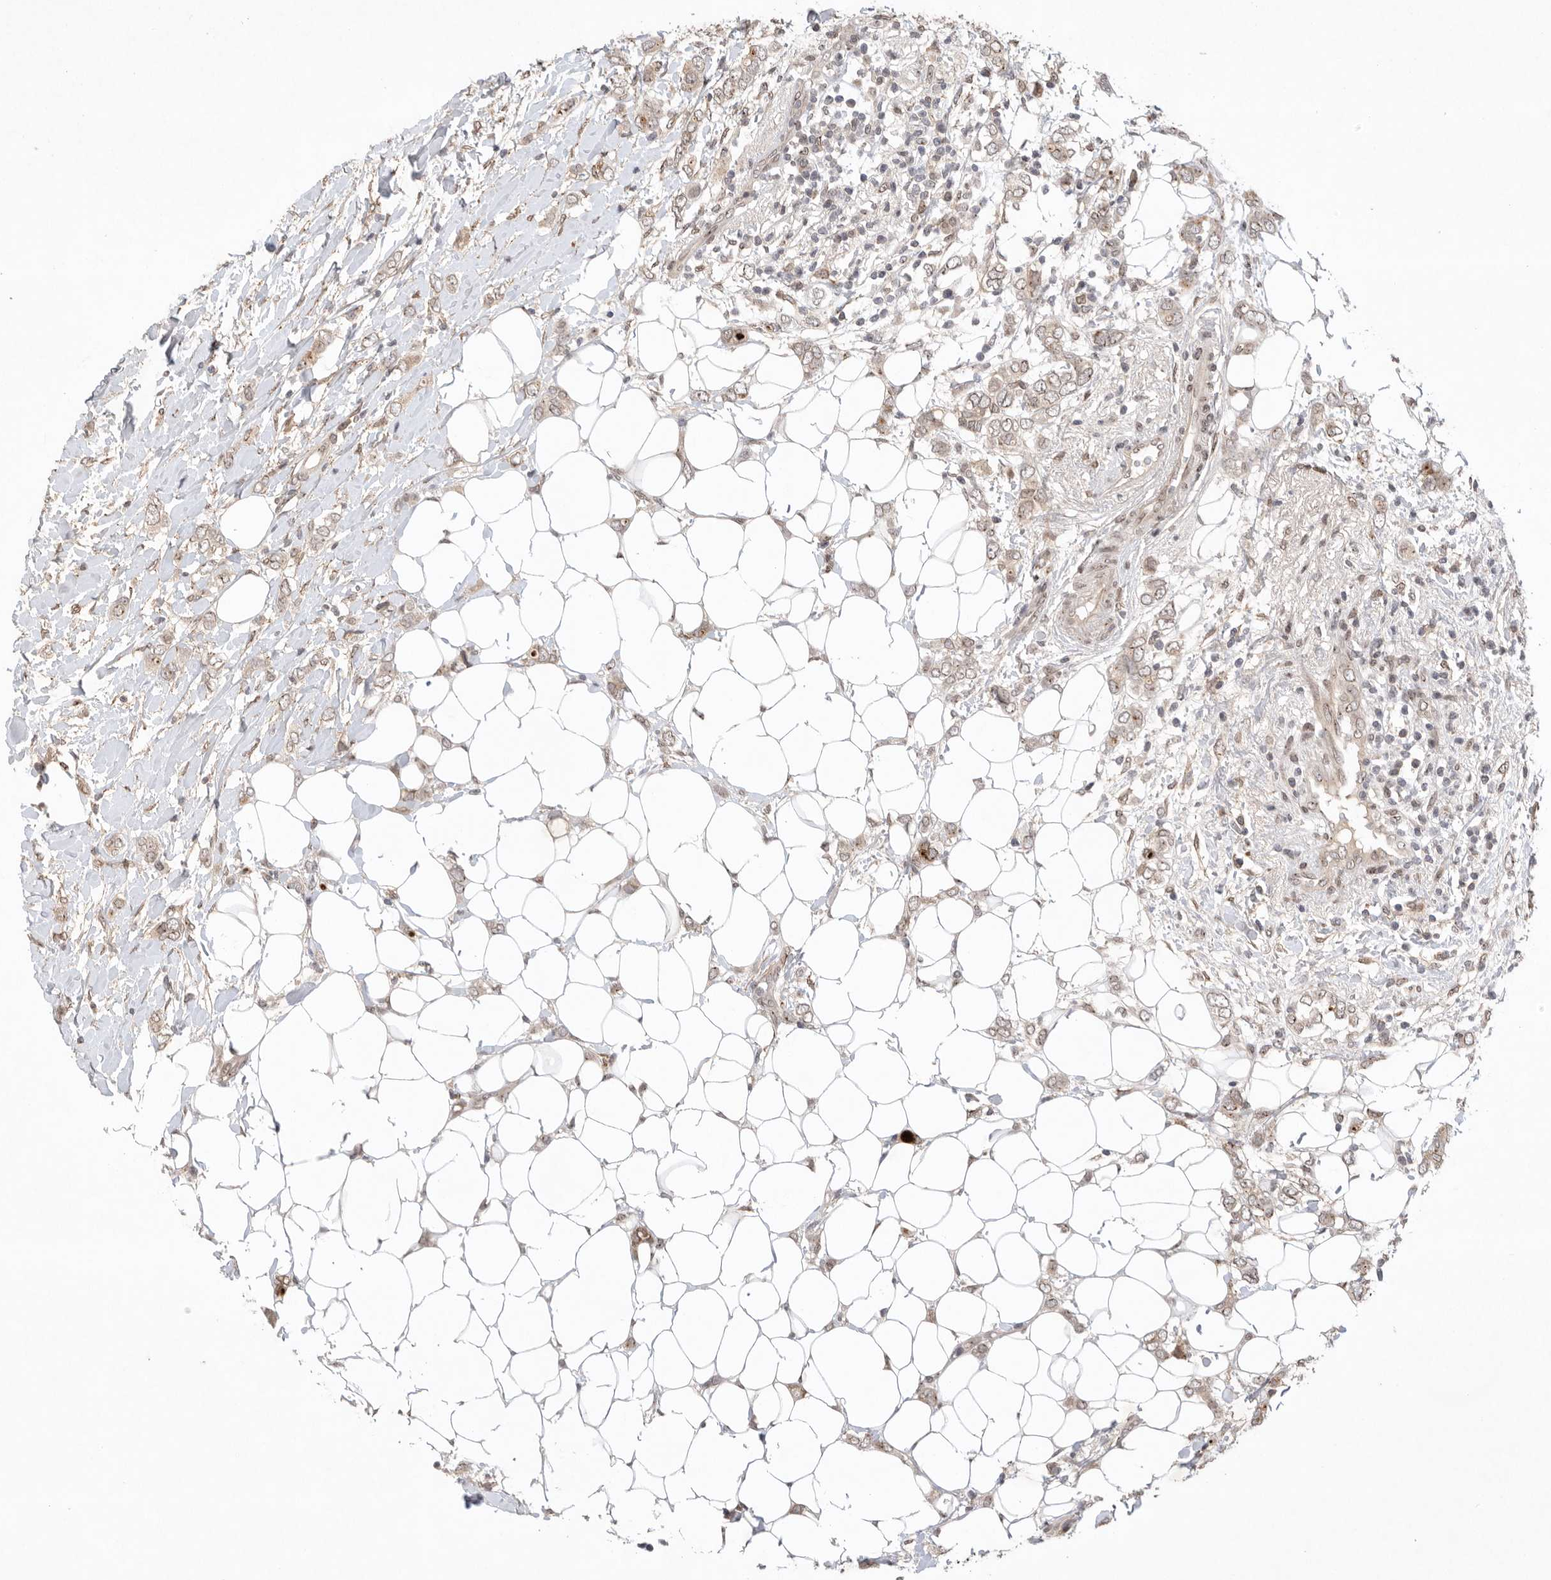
{"staining": {"intensity": "weak", "quantity": ">75%", "location": "cytoplasmic/membranous,nuclear"}, "tissue": "breast cancer", "cell_type": "Tumor cells", "image_type": "cancer", "snomed": [{"axis": "morphology", "description": "Normal tissue, NOS"}, {"axis": "morphology", "description": "Lobular carcinoma"}, {"axis": "topography", "description": "Breast"}], "caption": "Breast lobular carcinoma stained with a brown dye displays weak cytoplasmic/membranous and nuclear positive expression in about >75% of tumor cells.", "gene": "LEMD3", "patient": {"sex": "female", "age": 47}}